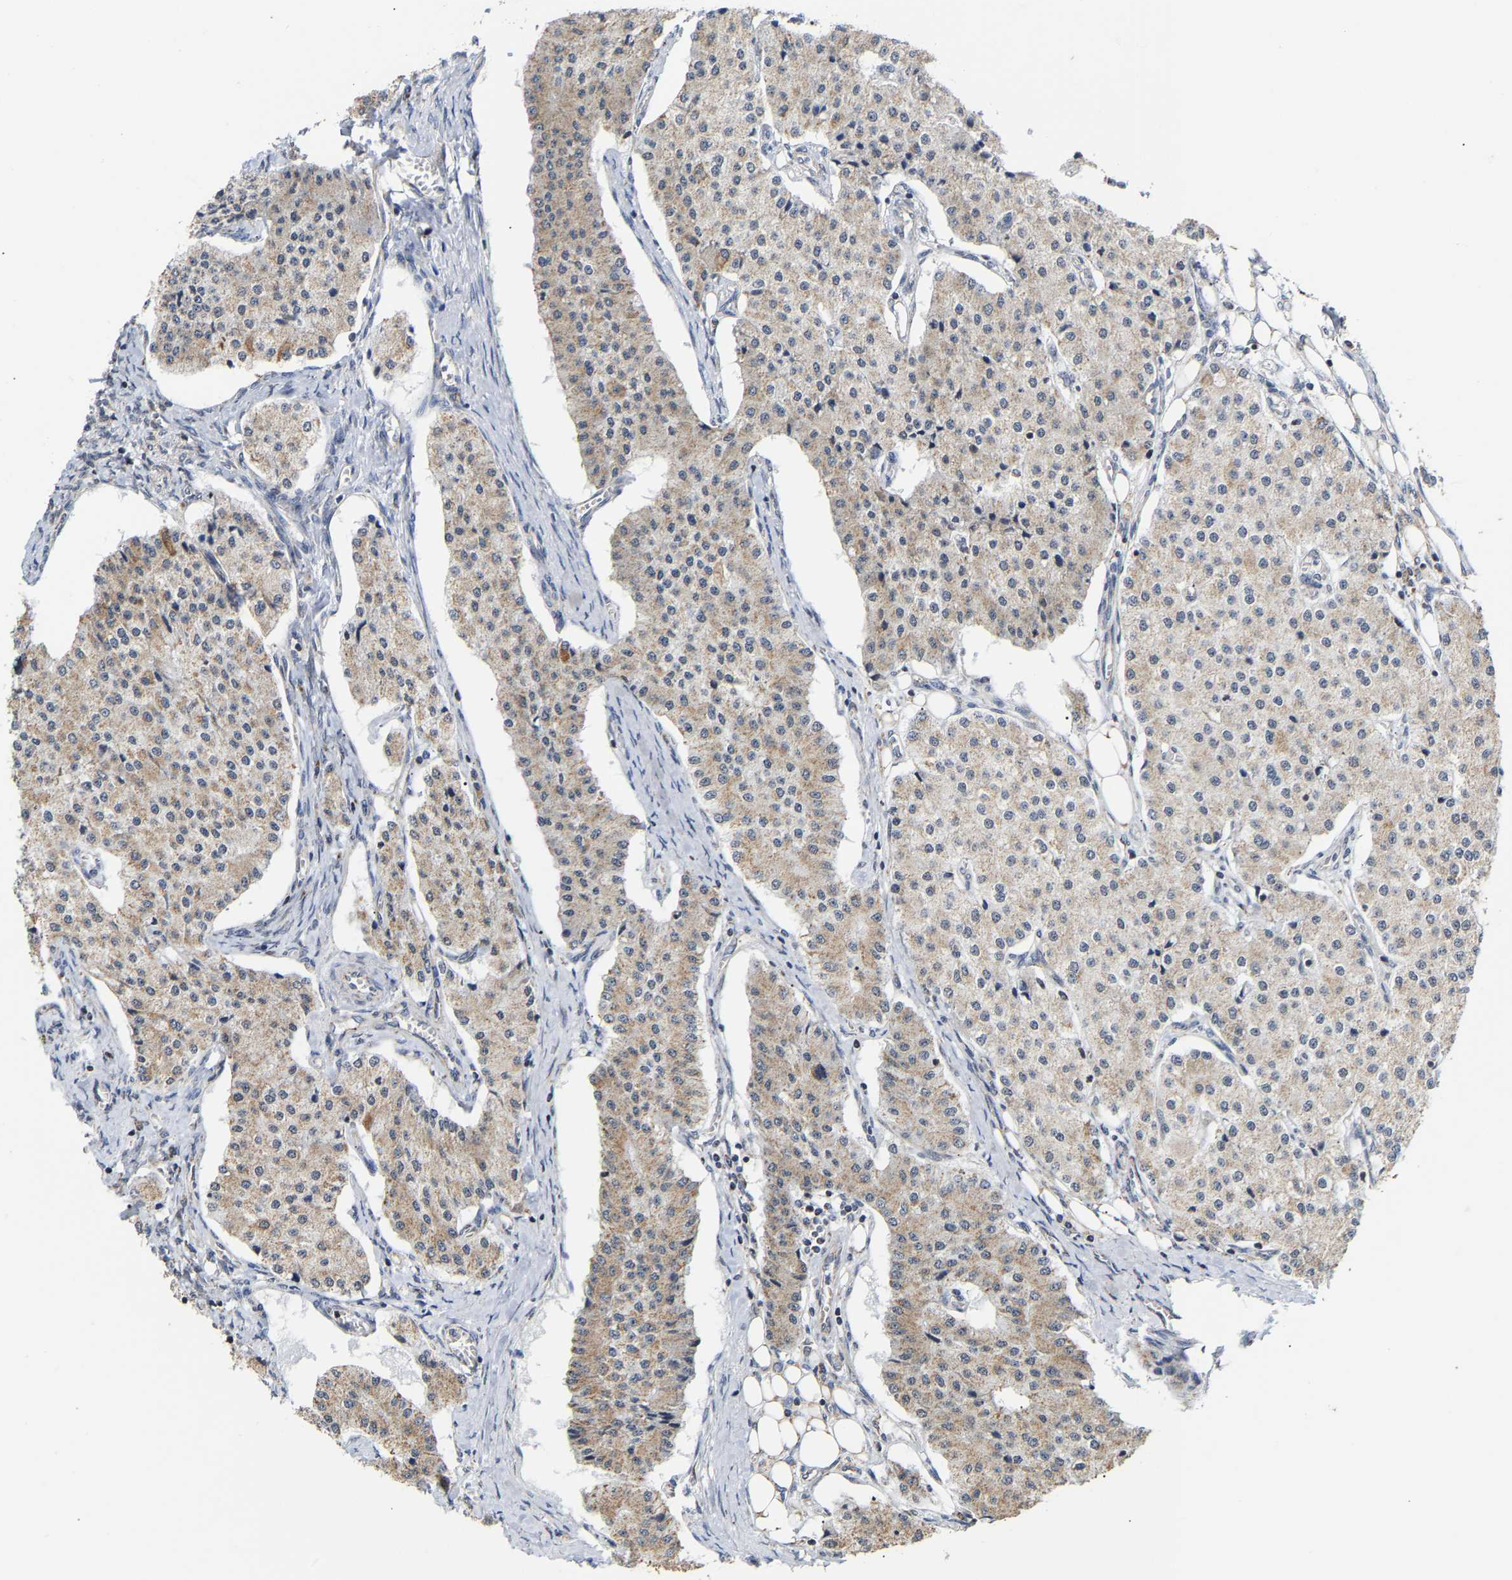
{"staining": {"intensity": "weak", "quantity": ">75%", "location": "cytoplasmic/membranous"}, "tissue": "carcinoid", "cell_type": "Tumor cells", "image_type": "cancer", "snomed": [{"axis": "morphology", "description": "Carcinoid, malignant, NOS"}, {"axis": "topography", "description": "Colon"}], "caption": "Carcinoid tissue demonstrates weak cytoplasmic/membranous expression in approximately >75% of tumor cells", "gene": "PCNT", "patient": {"sex": "female", "age": 52}}